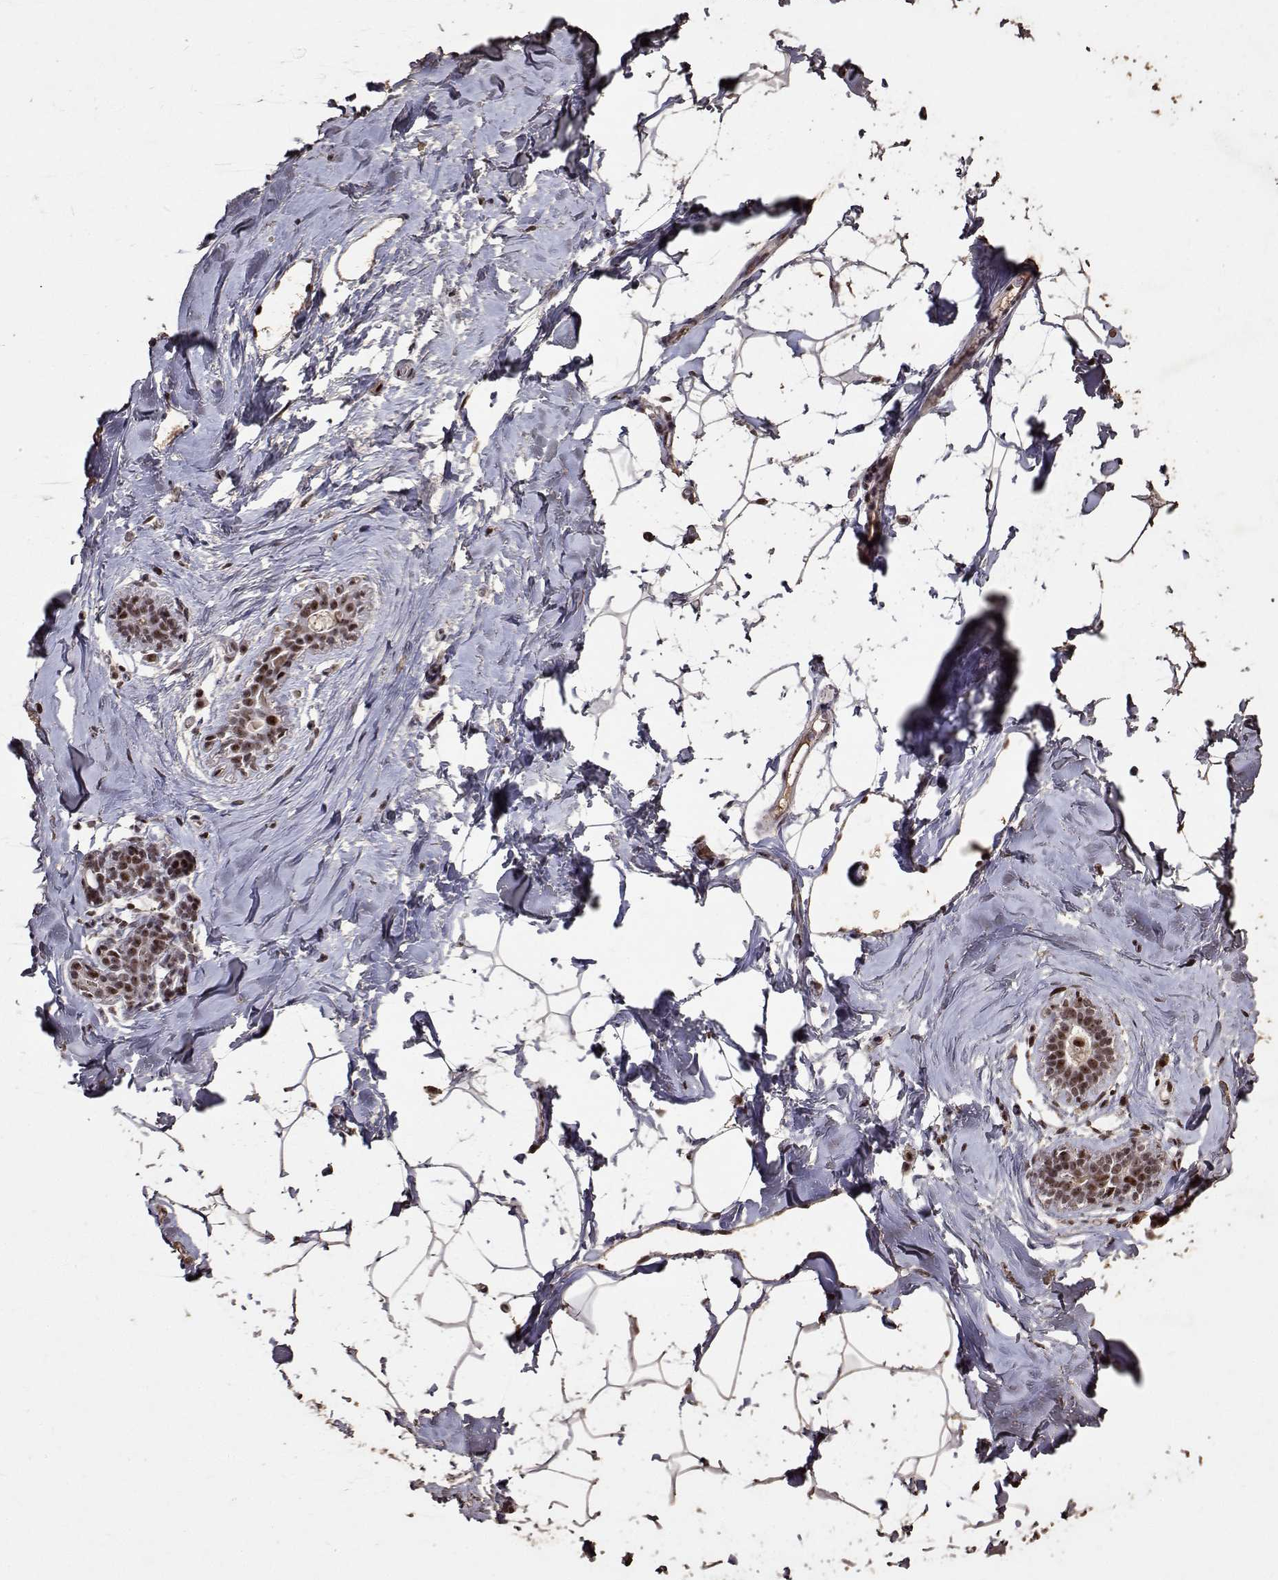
{"staining": {"intensity": "strong", "quantity": ">75%", "location": "nuclear"}, "tissue": "breast", "cell_type": "Adipocytes", "image_type": "normal", "snomed": [{"axis": "morphology", "description": "Normal tissue, NOS"}, {"axis": "topography", "description": "Breast"}], "caption": "Protein expression by immunohistochemistry reveals strong nuclear positivity in about >75% of adipocytes in benign breast.", "gene": "TOE1", "patient": {"sex": "female", "age": 32}}